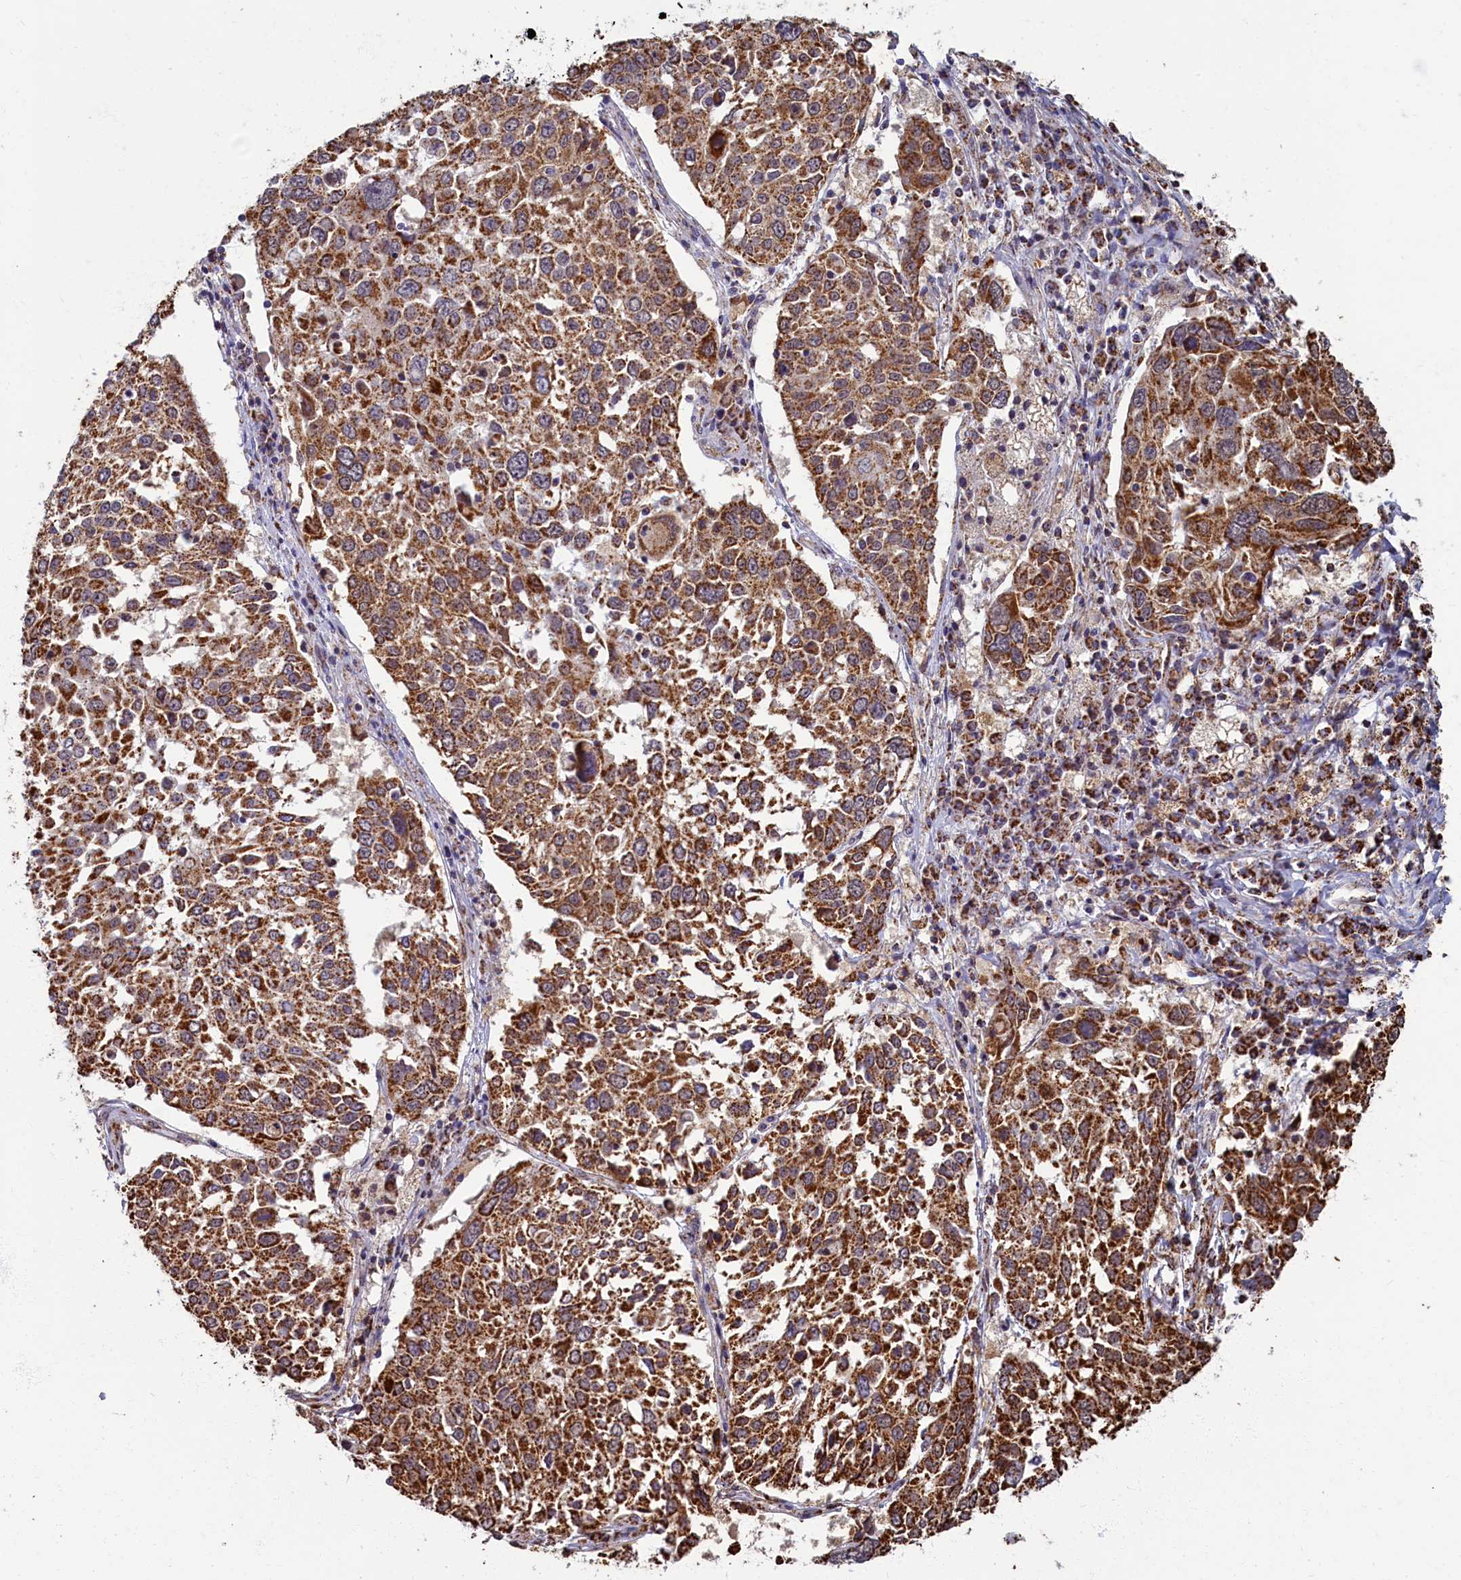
{"staining": {"intensity": "strong", "quantity": ">75%", "location": "cytoplasmic/membranous"}, "tissue": "lung cancer", "cell_type": "Tumor cells", "image_type": "cancer", "snomed": [{"axis": "morphology", "description": "Squamous cell carcinoma, NOS"}, {"axis": "topography", "description": "Lung"}], "caption": "Immunohistochemical staining of human squamous cell carcinoma (lung) demonstrates high levels of strong cytoplasmic/membranous expression in about >75% of tumor cells.", "gene": "SPR", "patient": {"sex": "male", "age": 65}}